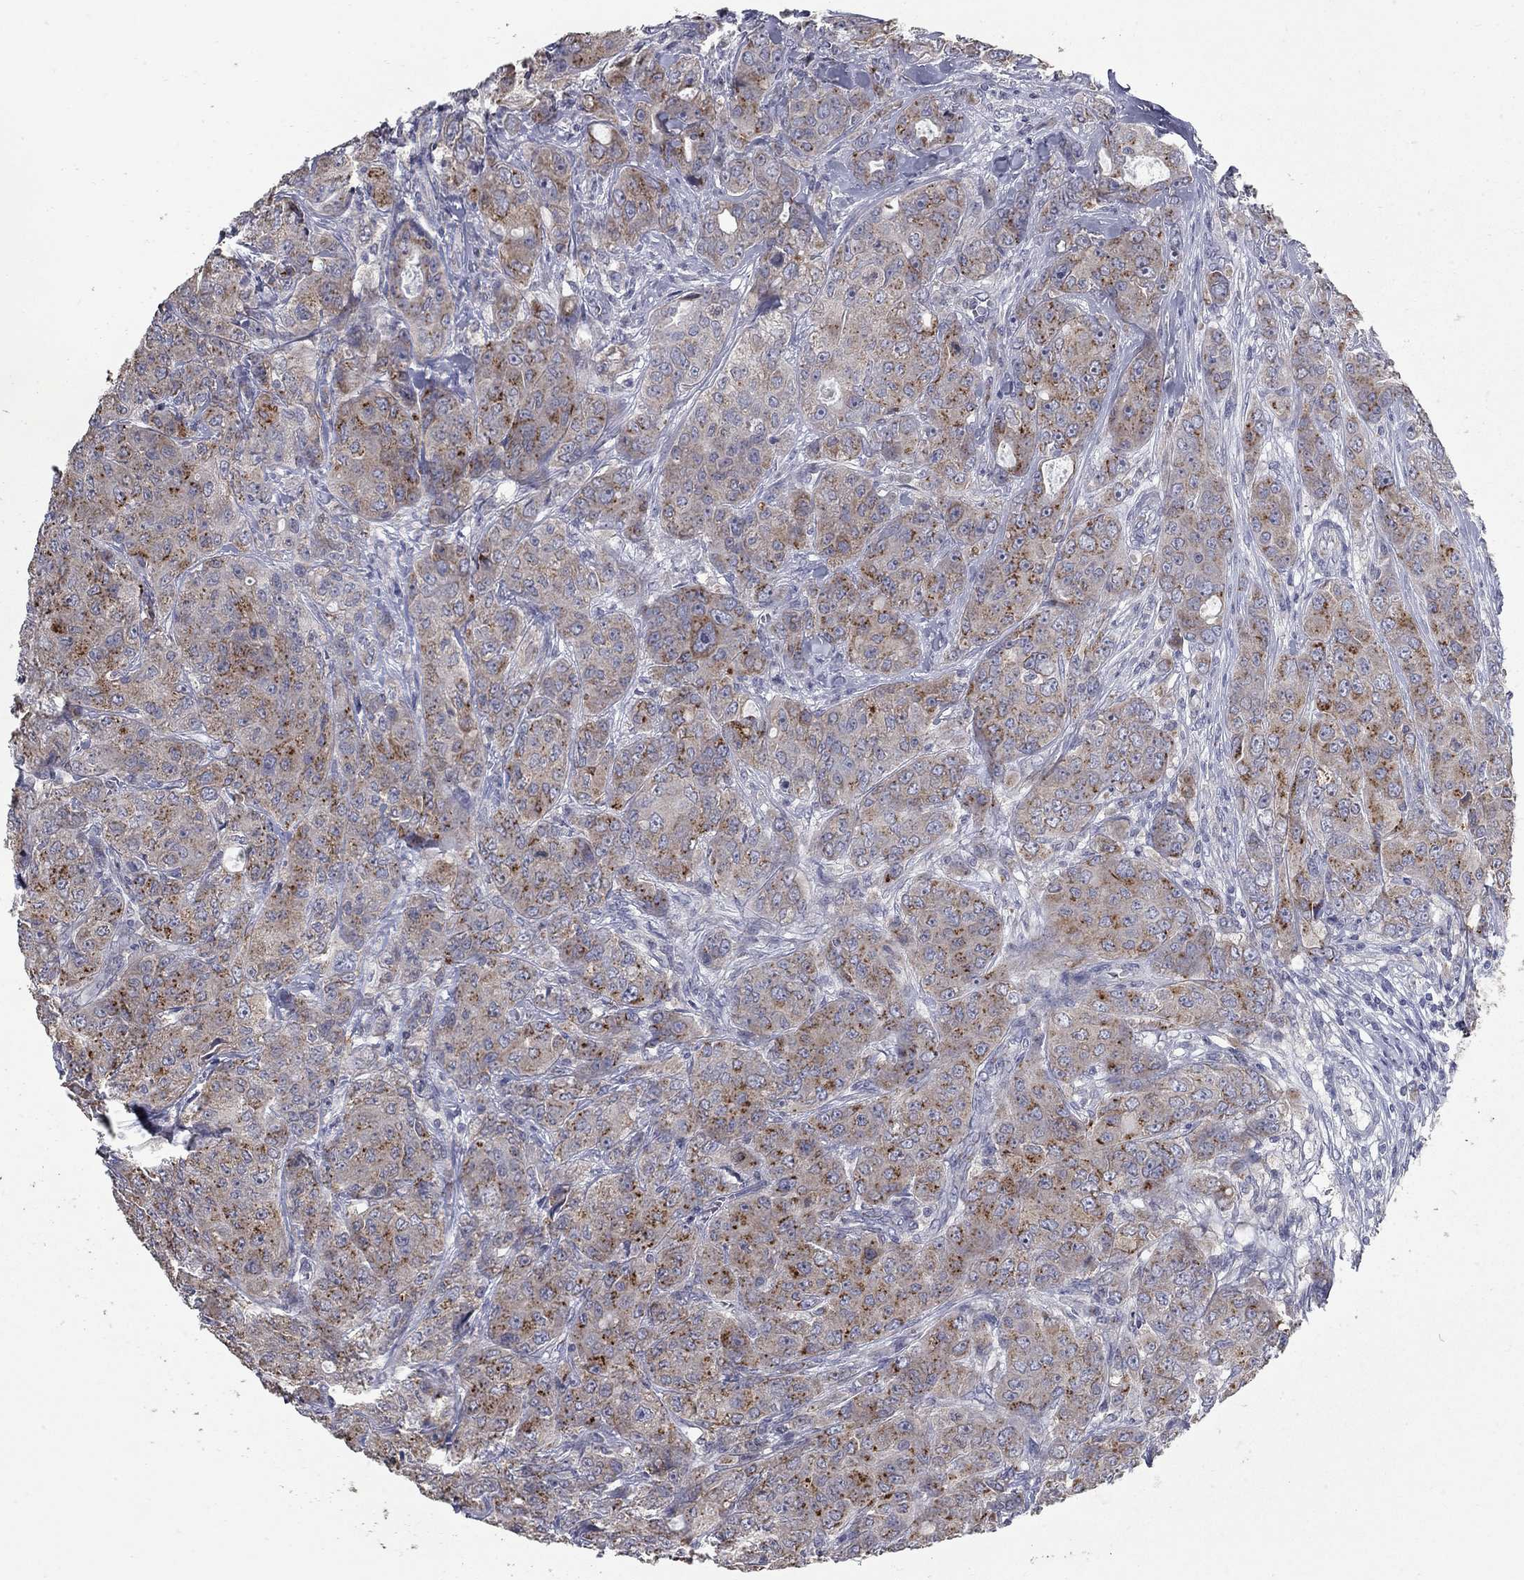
{"staining": {"intensity": "strong", "quantity": "25%-75%", "location": "cytoplasmic/membranous"}, "tissue": "breast cancer", "cell_type": "Tumor cells", "image_type": "cancer", "snomed": [{"axis": "morphology", "description": "Duct carcinoma"}, {"axis": "topography", "description": "Breast"}], "caption": "Breast infiltrating ductal carcinoma stained with a brown dye displays strong cytoplasmic/membranous positive staining in approximately 25%-75% of tumor cells.", "gene": "KIAA0319L", "patient": {"sex": "female", "age": 43}}